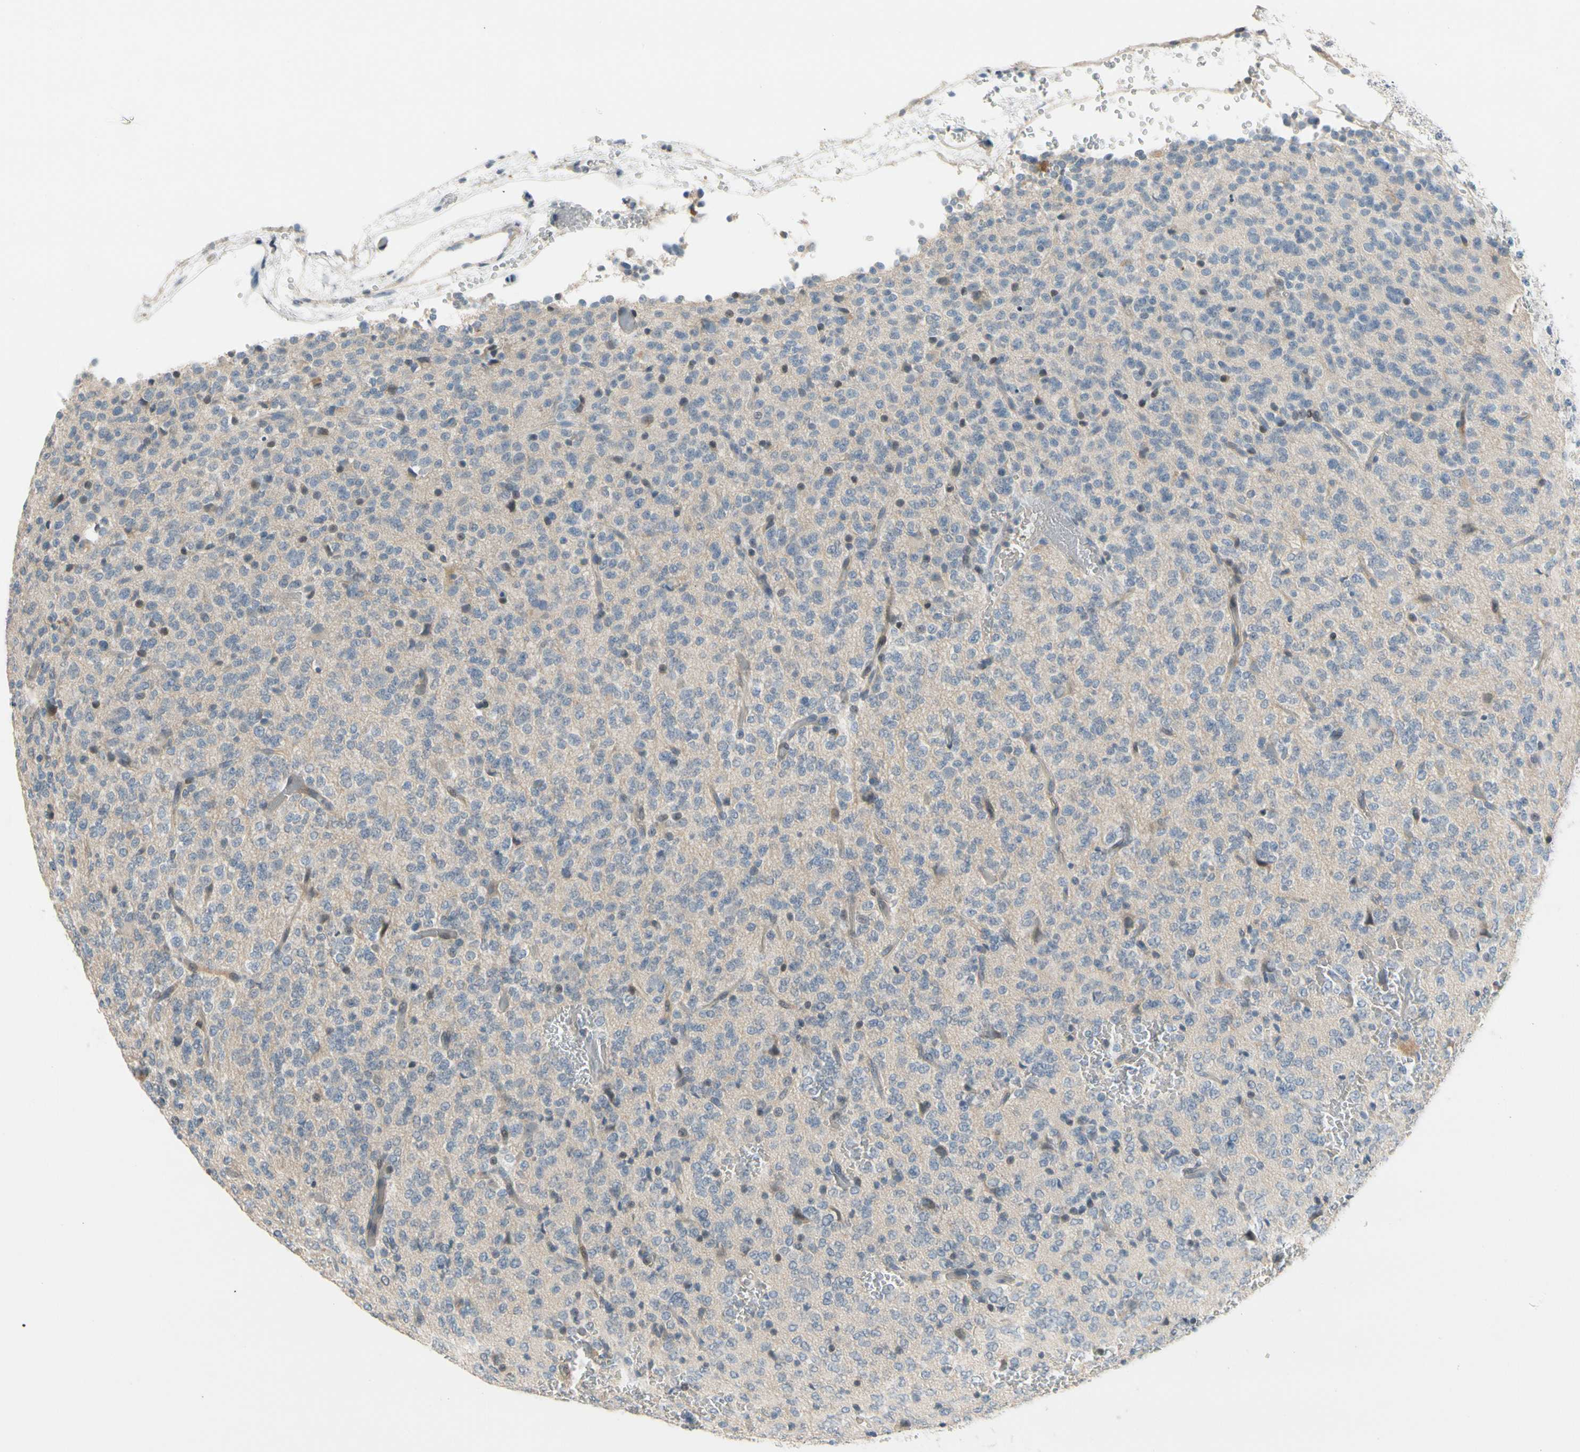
{"staining": {"intensity": "negative", "quantity": "none", "location": "none"}, "tissue": "glioma", "cell_type": "Tumor cells", "image_type": "cancer", "snomed": [{"axis": "morphology", "description": "Glioma, malignant, Low grade"}, {"axis": "topography", "description": "Brain"}], "caption": "Immunohistochemistry (IHC) of malignant glioma (low-grade) displays no staining in tumor cells.", "gene": "PIP5K1B", "patient": {"sex": "male", "age": 38}}